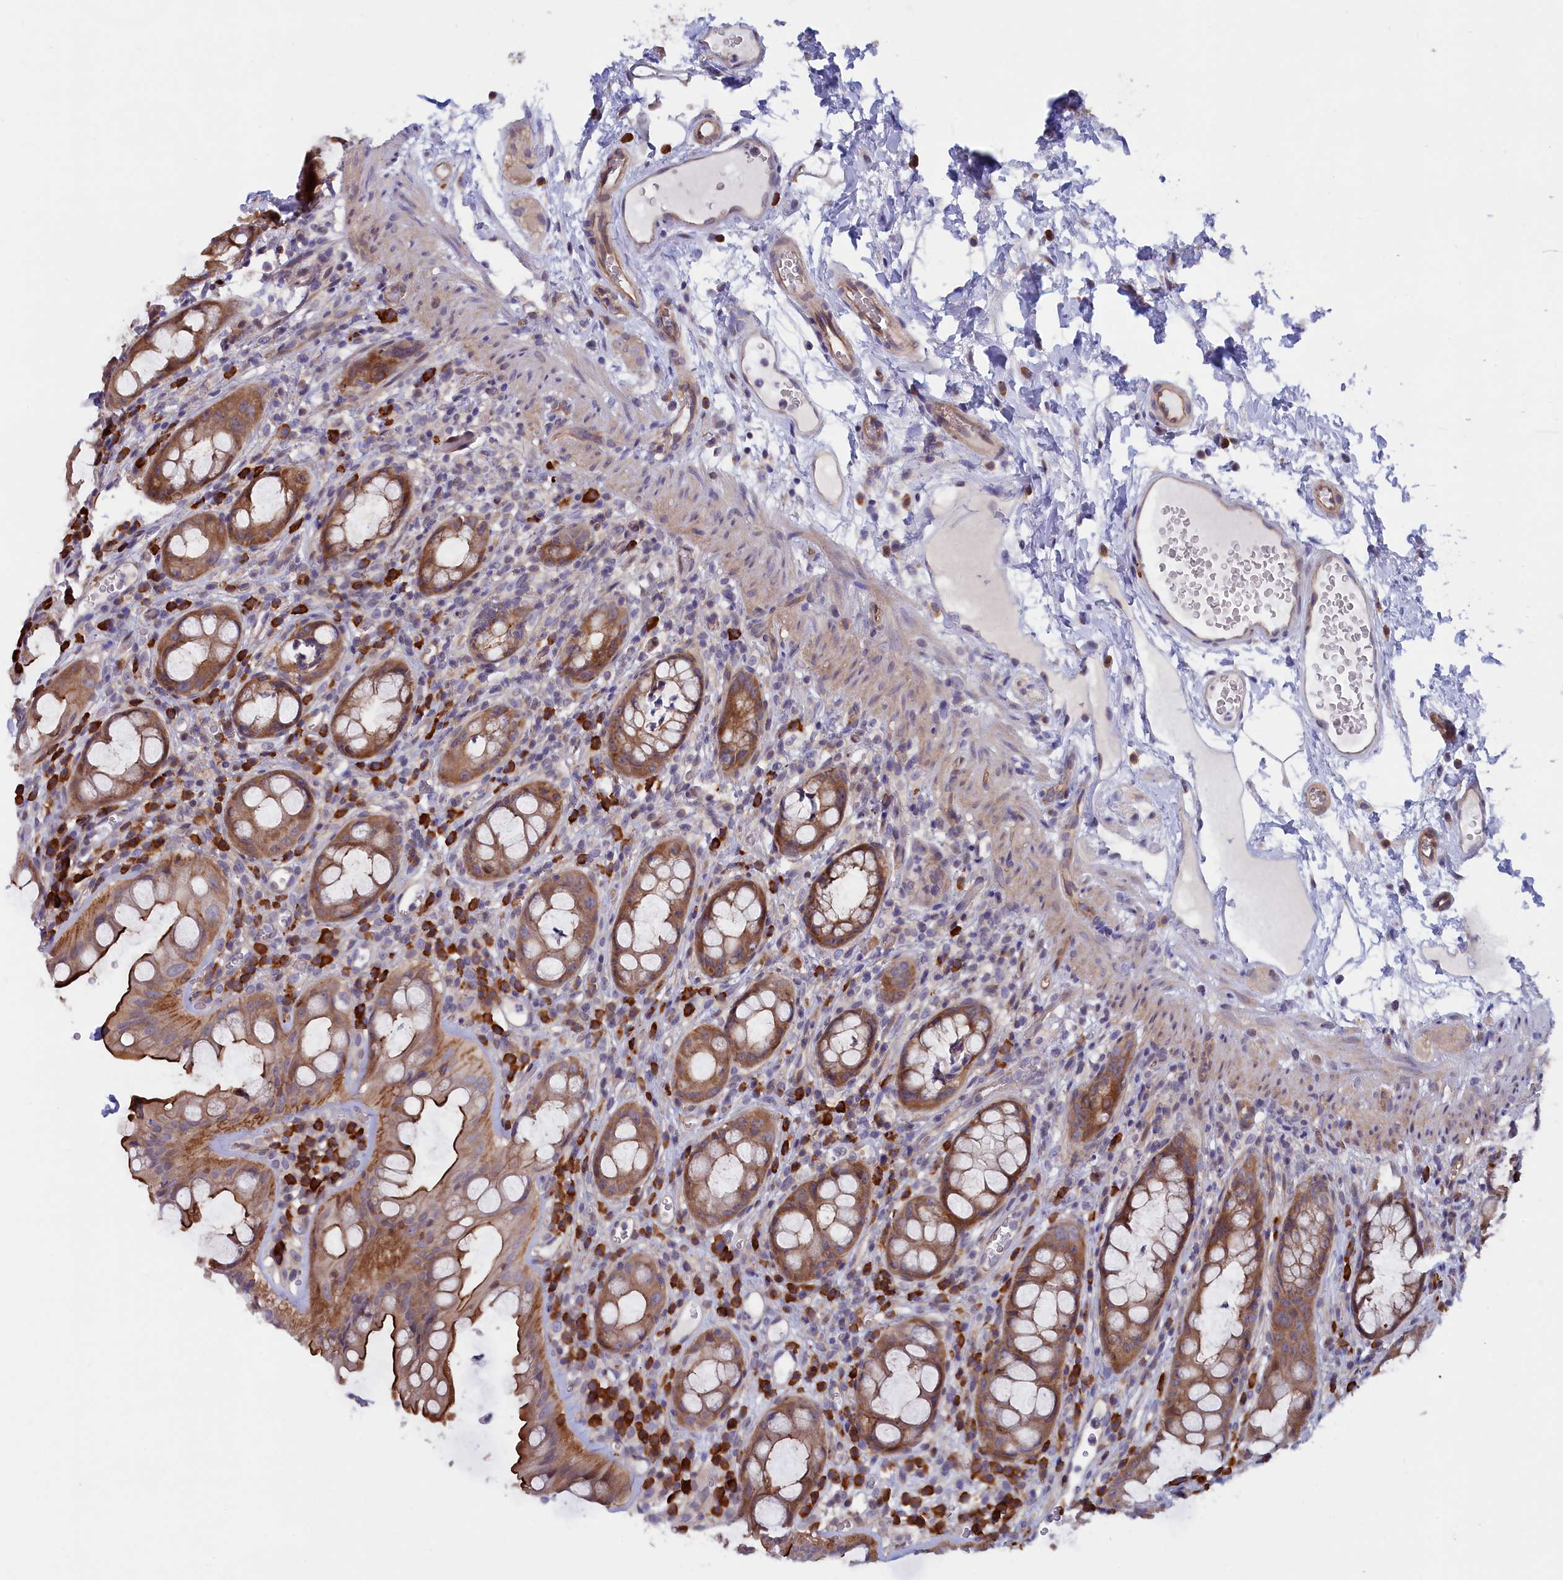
{"staining": {"intensity": "moderate", "quantity": ">75%", "location": "cytoplasmic/membranous"}, "tissue": "rectum", "cell_type": "Glandular cells", "image_type": "normal", "snomed": [{"axis": "morphology", "description": "Normal tissue, NOS"}, {"axis": "topography", "description": "Rectum"}], "caption": "The immunohistochemical stain shows moderate cytoplasmic/membranous staining in glandular cells of unremarkable rectum.", "gene": "JPT2", "patient": {"sex": "female", "age": 57}}